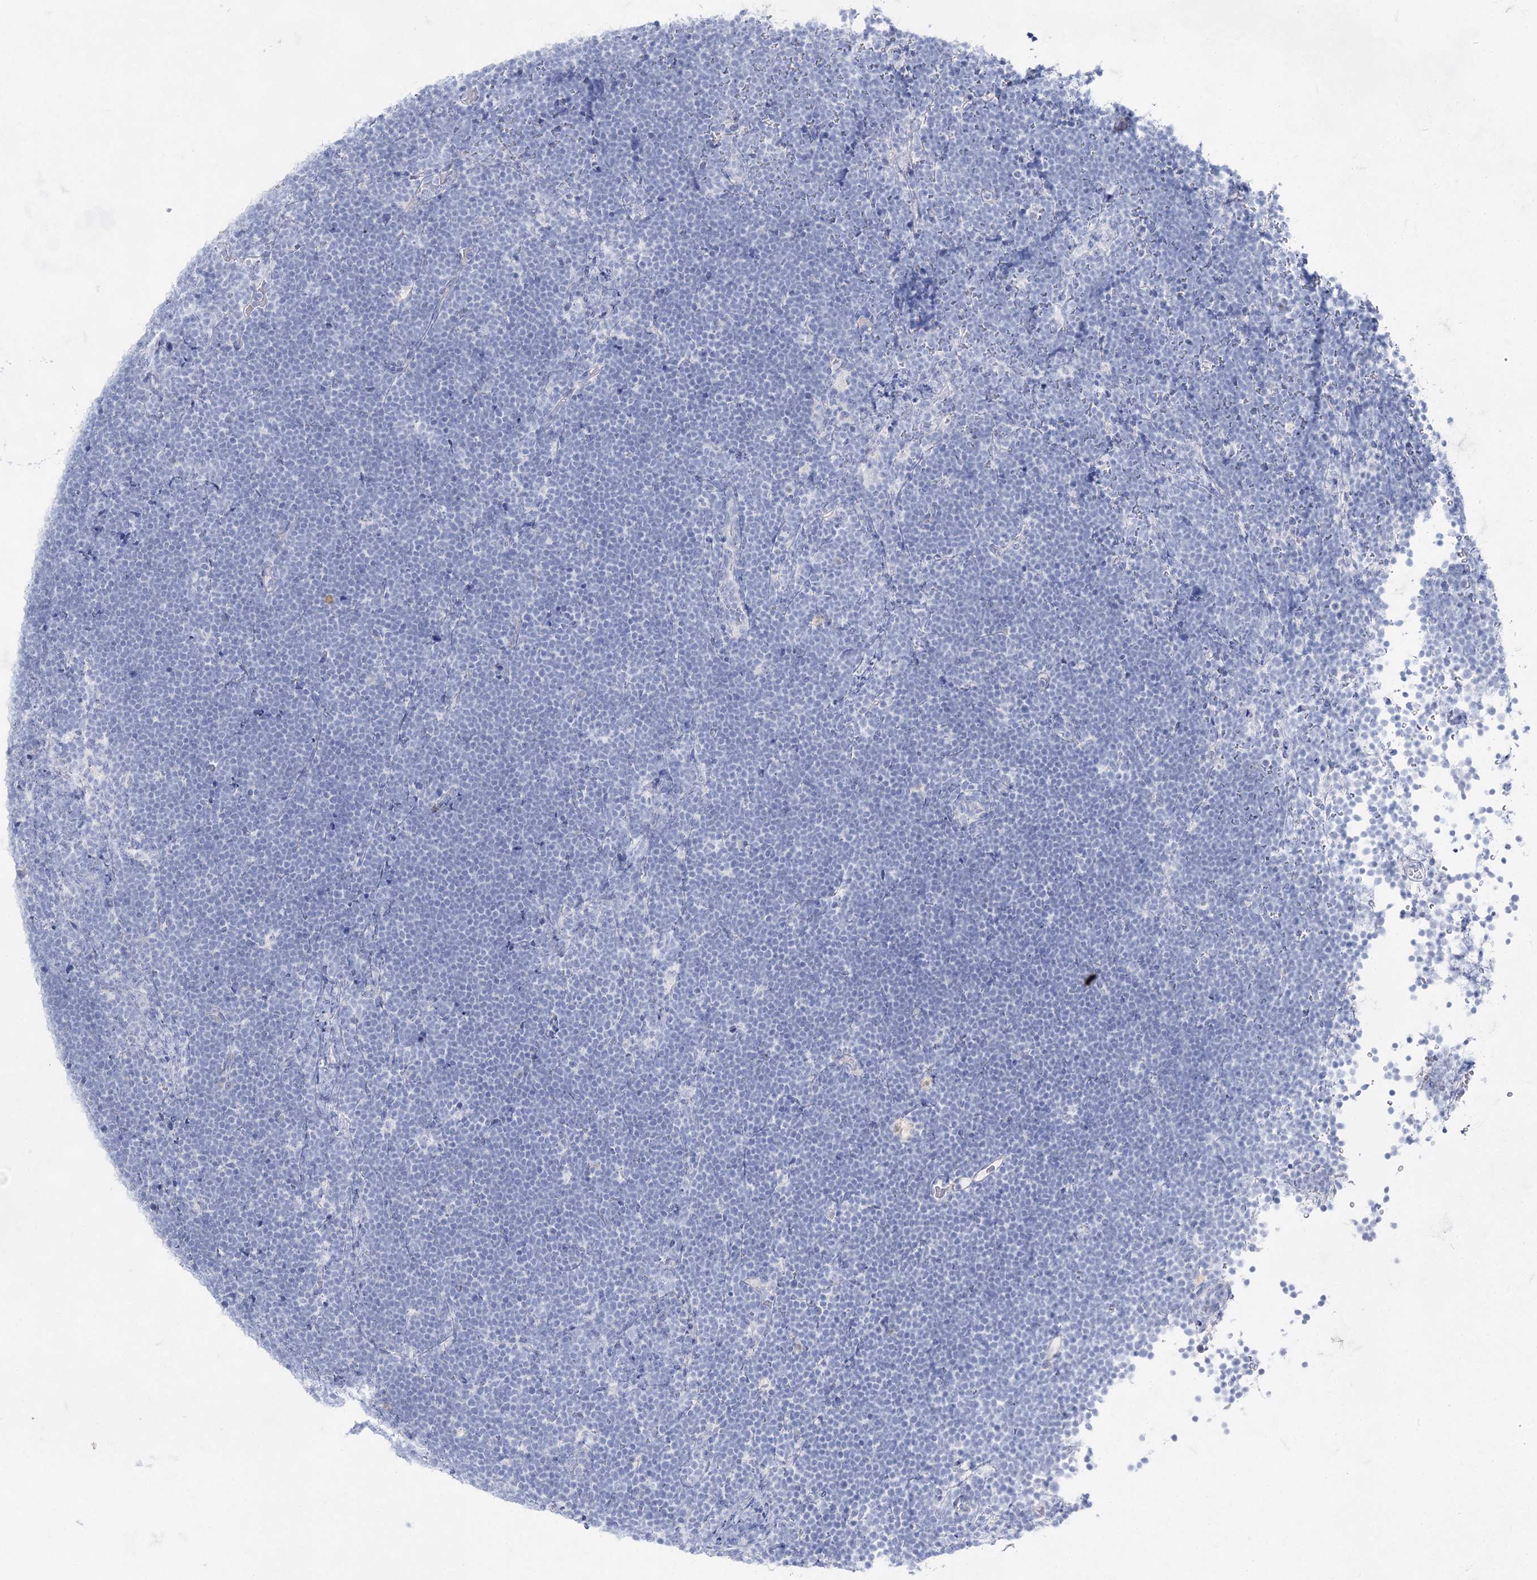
{"staining": {"intensity": "negative", "quantity": "none", "location": "none"}, "tissue": "lymphoma", "cell_type": "Tumor cells", "image_type": "cancer", "snomed": [{"axis": "morphology", "description": "Malignant lymphoma, non-Hodgkin's type, High grade"}, {"axis": "topography", "description": "Lymph node"}], "caption": "This is an immunohistochemistry histopathology image of human lymphoma. There is no staining in tumor cells.", "gene": "ACRV1", "patient": {"sex": "male", "age": 13}}